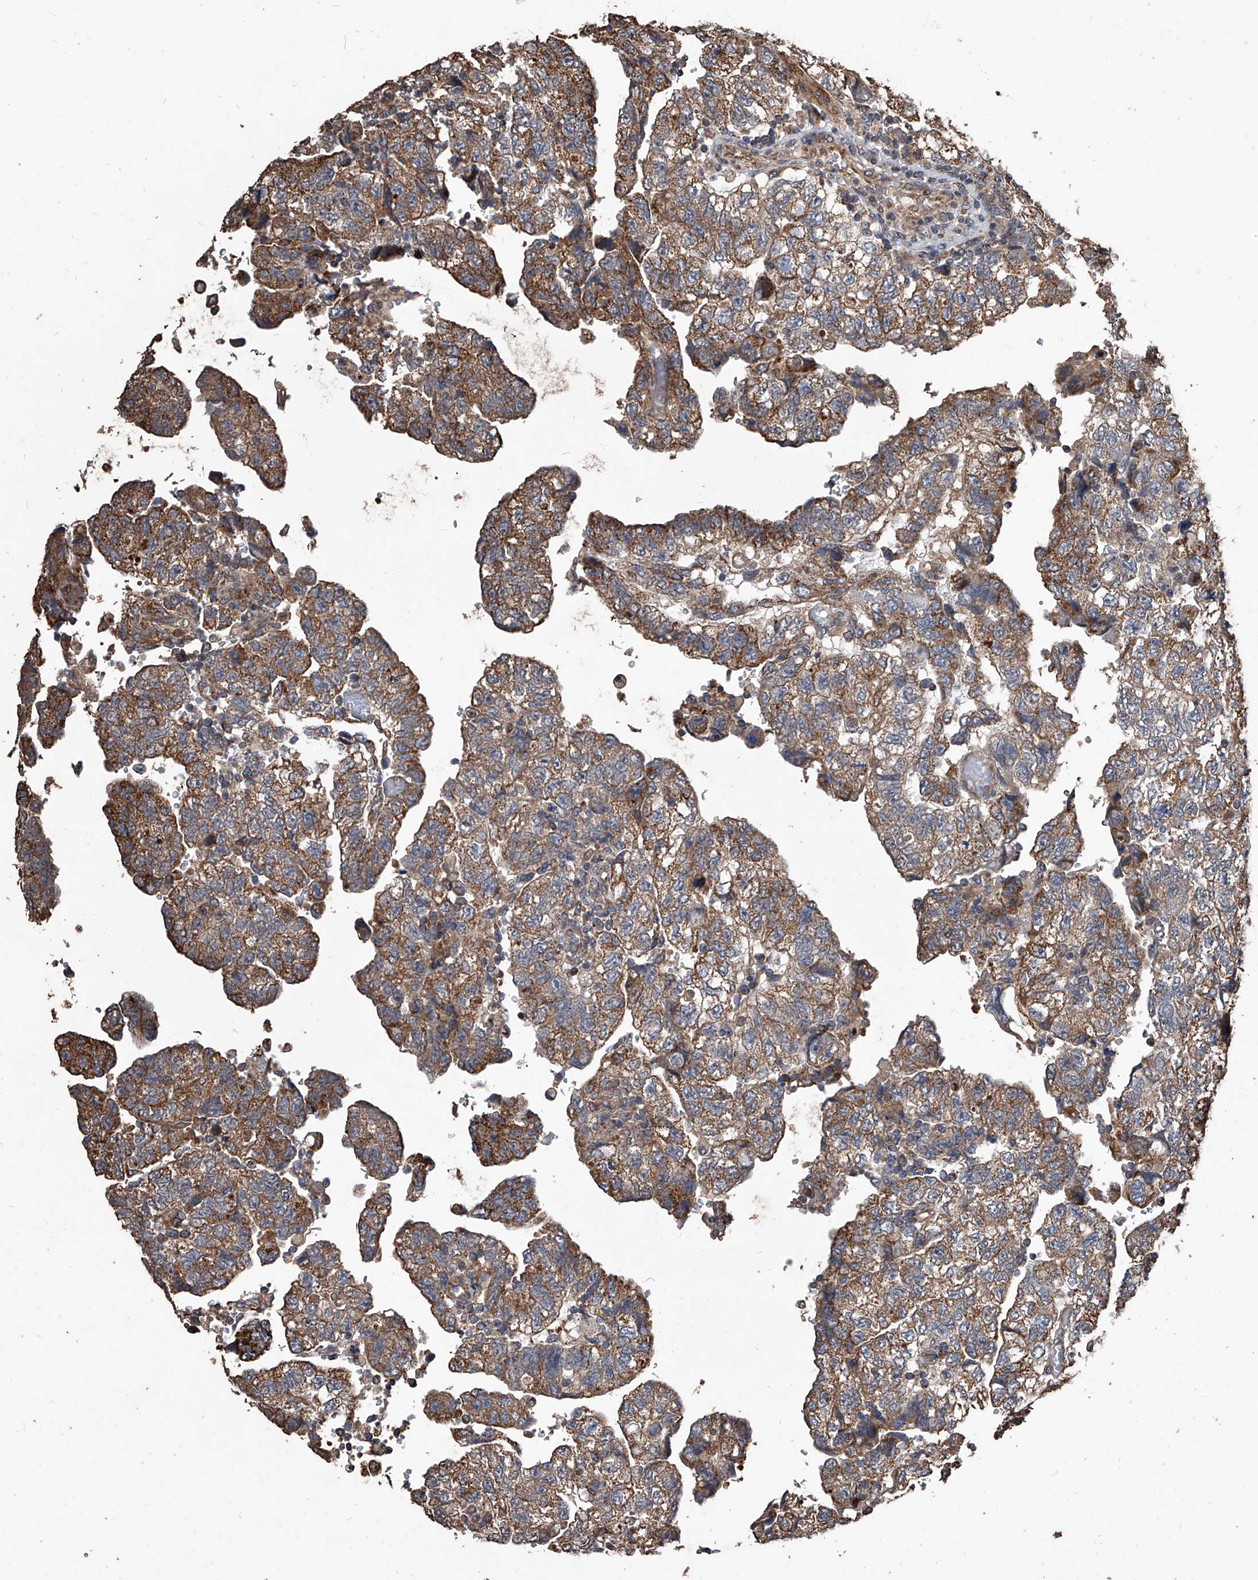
{"staining": {"intensity": "moderate", "quantity": ">75%", "location": "cytoplasmic/membranous"}, "tissue": "testis cancer", "cell_type": "Tumor cells", "image_type": "cancer", "snomed": [{"axis": "morphology", "description": "Carcinoma, Embryonal, NOS"}, {"axis": "topography", "description": "Testis"}], "caption": "This micrograph reveals immunohistochemistry staining of testis cancer (embryonal carcinoma), with medium moderate cytoplasmic/membranous positivity in approximately >75% of tumor cells.", "gene": "LTV1", "patient": {"sex": "male", "age": 36}}